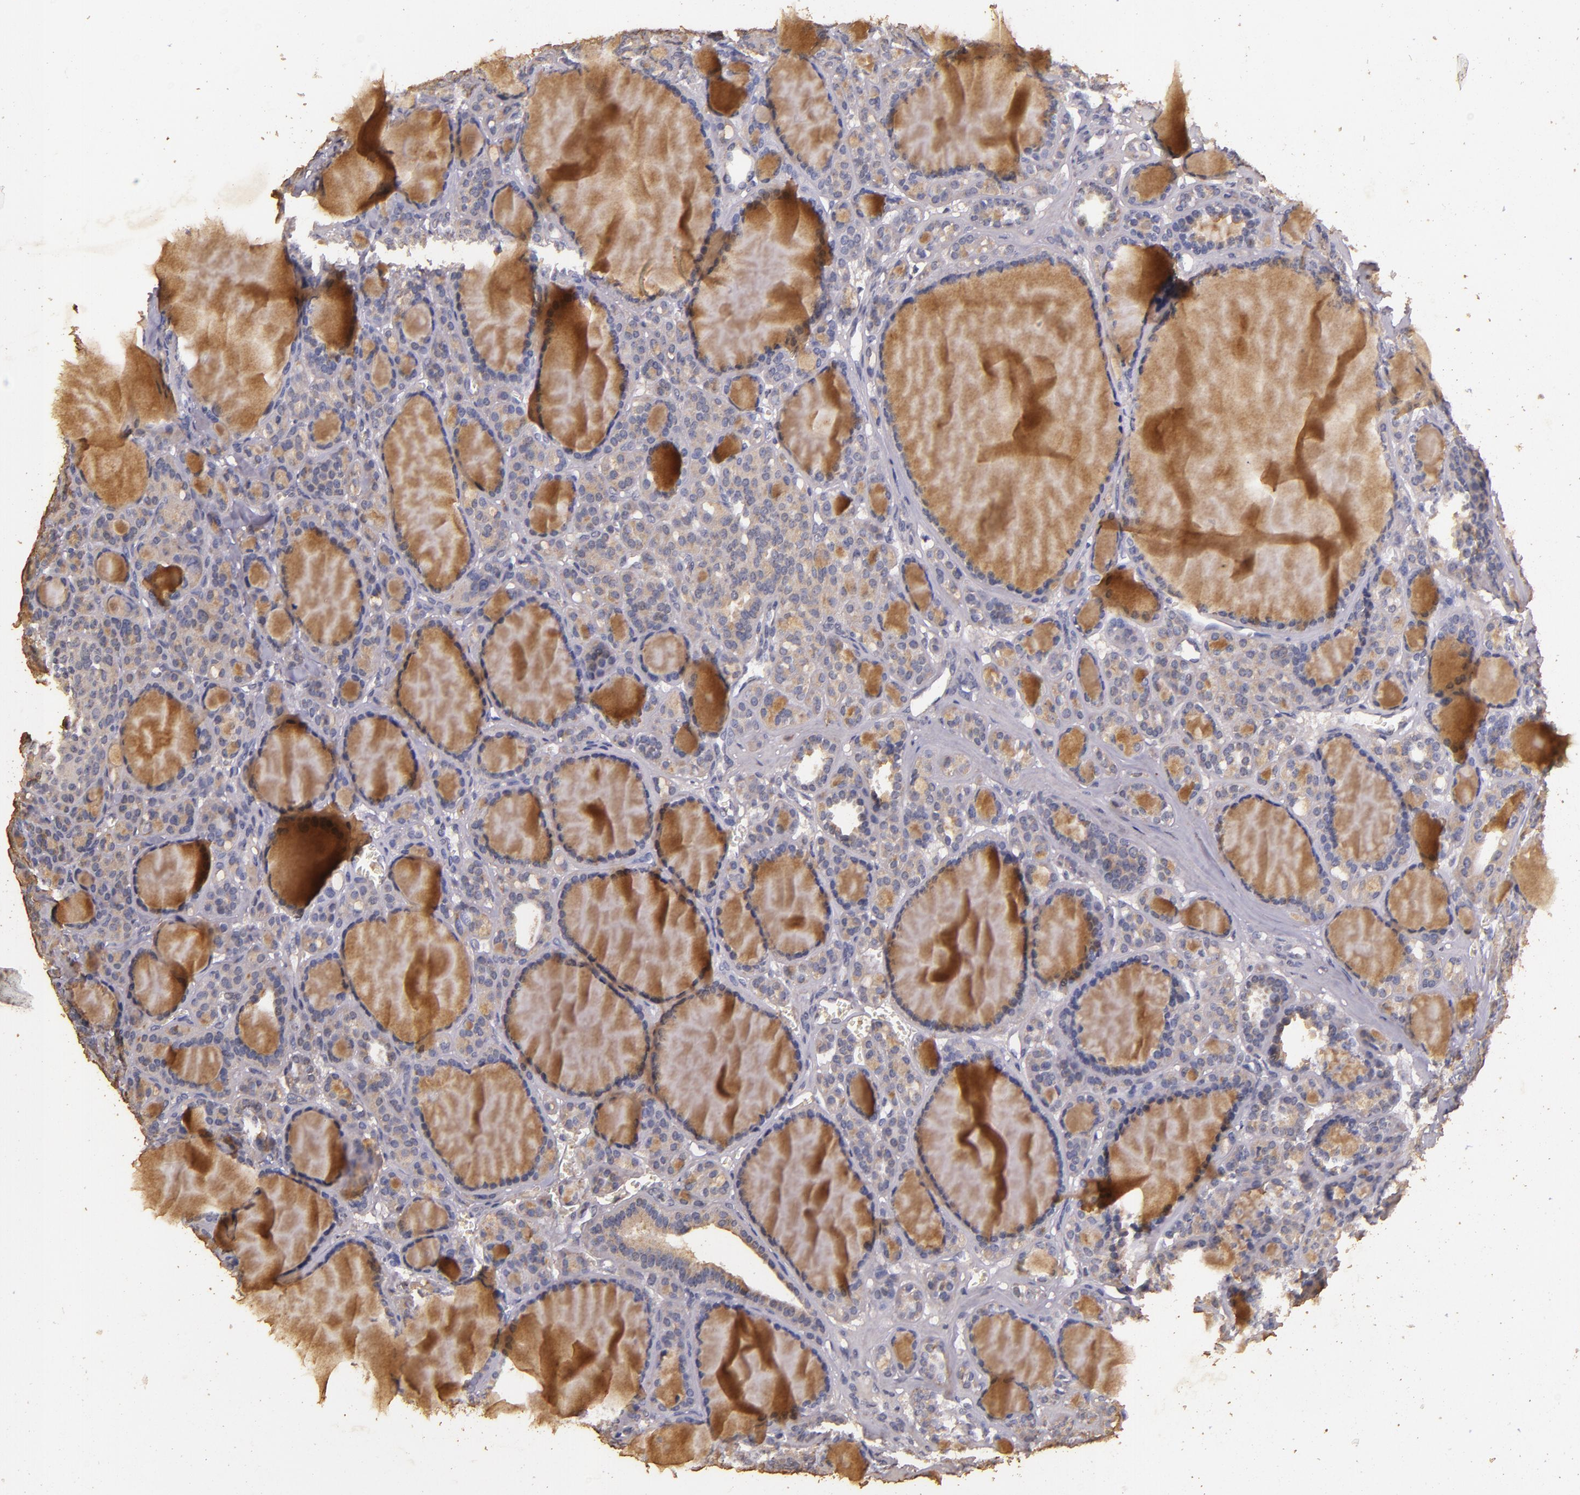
{"staining": {"intensity": "weak", "quantity": "<25%", "location": "cytoplasmic/membranous"}, "tissue": "thyroid cancer", "cell_type": "Tumor cells", "image_type": "cancer", "snomed": [{"axis": "morphology", "description": "Follicular adenoma carcinoma, NOS"}, {"axis": "topography", "description": "Thyroid gland"}], "caption": "High power microscopy micrograph of an IHC histopathology image of thyroid cancer (follicular adenoma carcinoma), revealing no significant staining in tumor cells. (DAB IHC, high magnification).", "gene": "BCL2L13", "patient": {"sex": "female", "age": 71}}